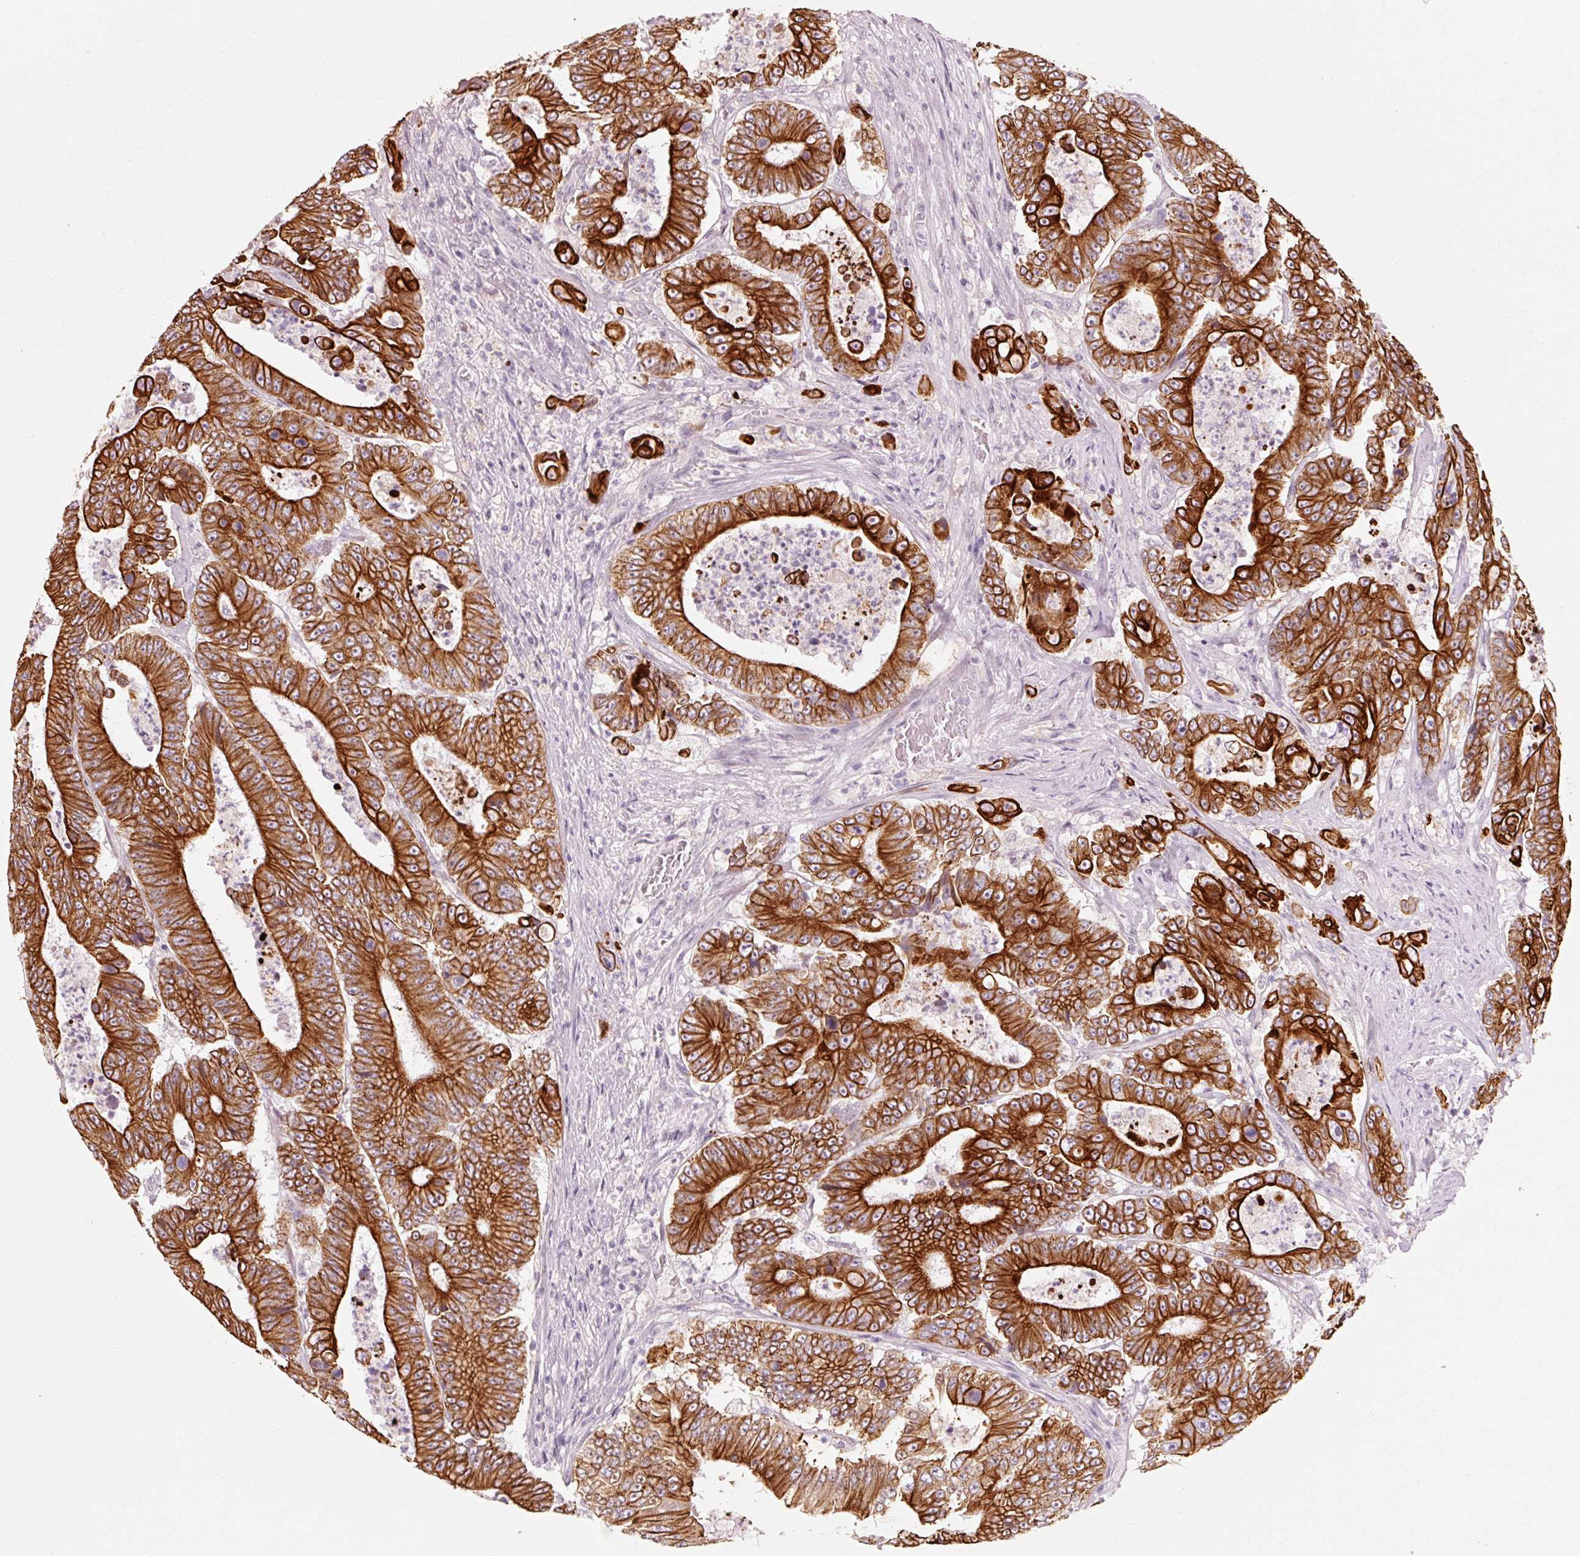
{"staining": {"intensity": "strong", "quantity": ">75%", "location": "cytoplasmic/membranous"}, "tissue": "colorectal cancer", "cell_type": "Tumor cells", "image_type": "cancer", "snomed": [{"axis": "morphology", "description": "Adenocarcinoma, NOS"}, {"axis": "topography", "description": "Colon"}], "caption": "DAB immunohistochemical staining of human colorectal cancer (adenocarcinoma) reveals strong cytoplasmic/membranous protein staining in about >75% of tumor cells. The protein is shown in brown color, while the nuclei are stained blue.", "gene": "TRIM73", "patient": {"sex": "male", "age": 83}}